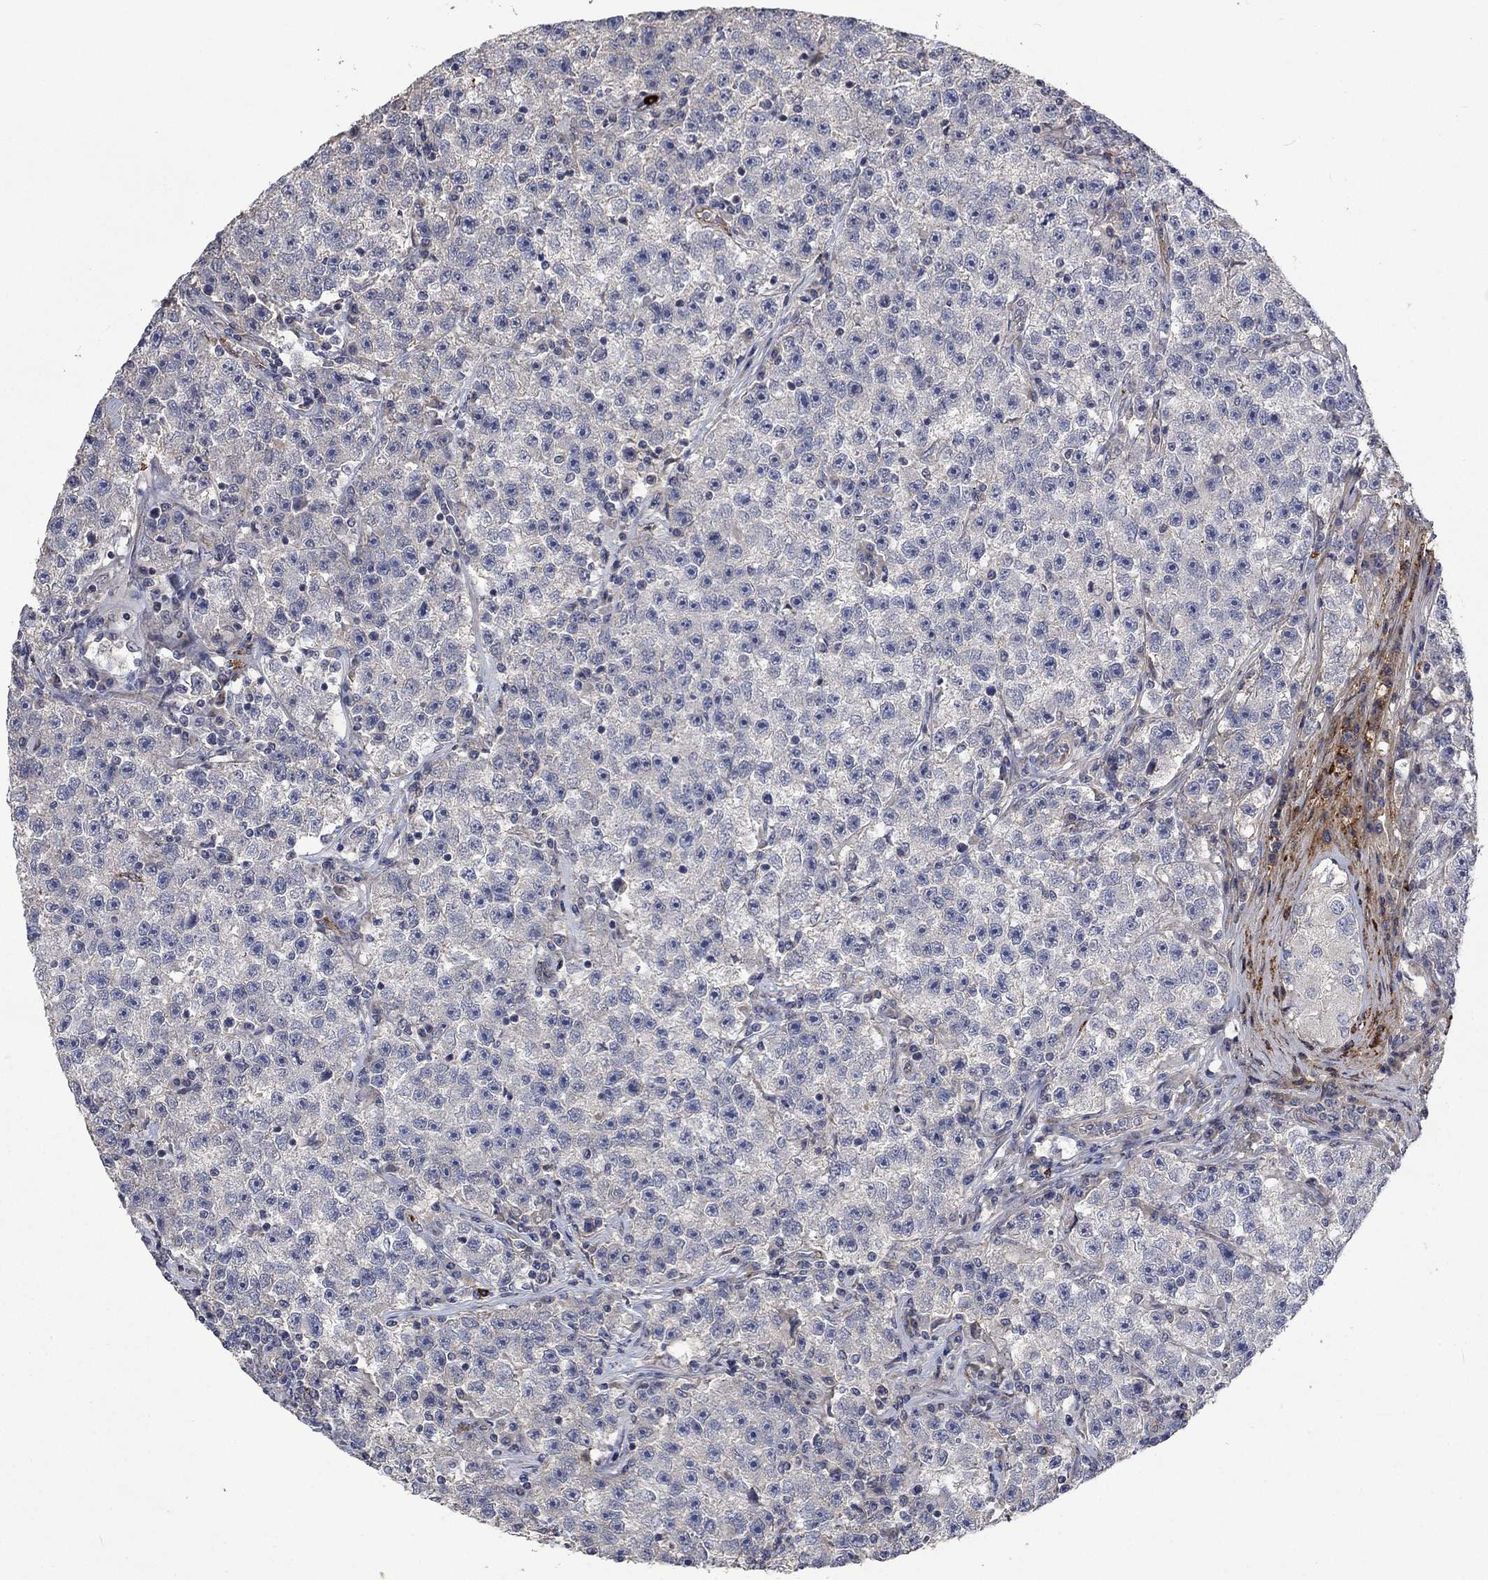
{"staining": {"intensity": "negative", "quantity": "none", "location": "none"}, "tissue": "testis cancer", "cell_type": "Tumor cells", "image_type": "cancer", "snomed": [{"axis": "morphology", "description": "Seminoma, NOS"}, {"axis": "topography", "description": "Testis"}], "caption": "Seminoma (testis) was stained to show a protein in brown. There is no significant positivity in tumor cells.", "gene": "VCAN", "patient": {"sex": "male", "age": 22}}